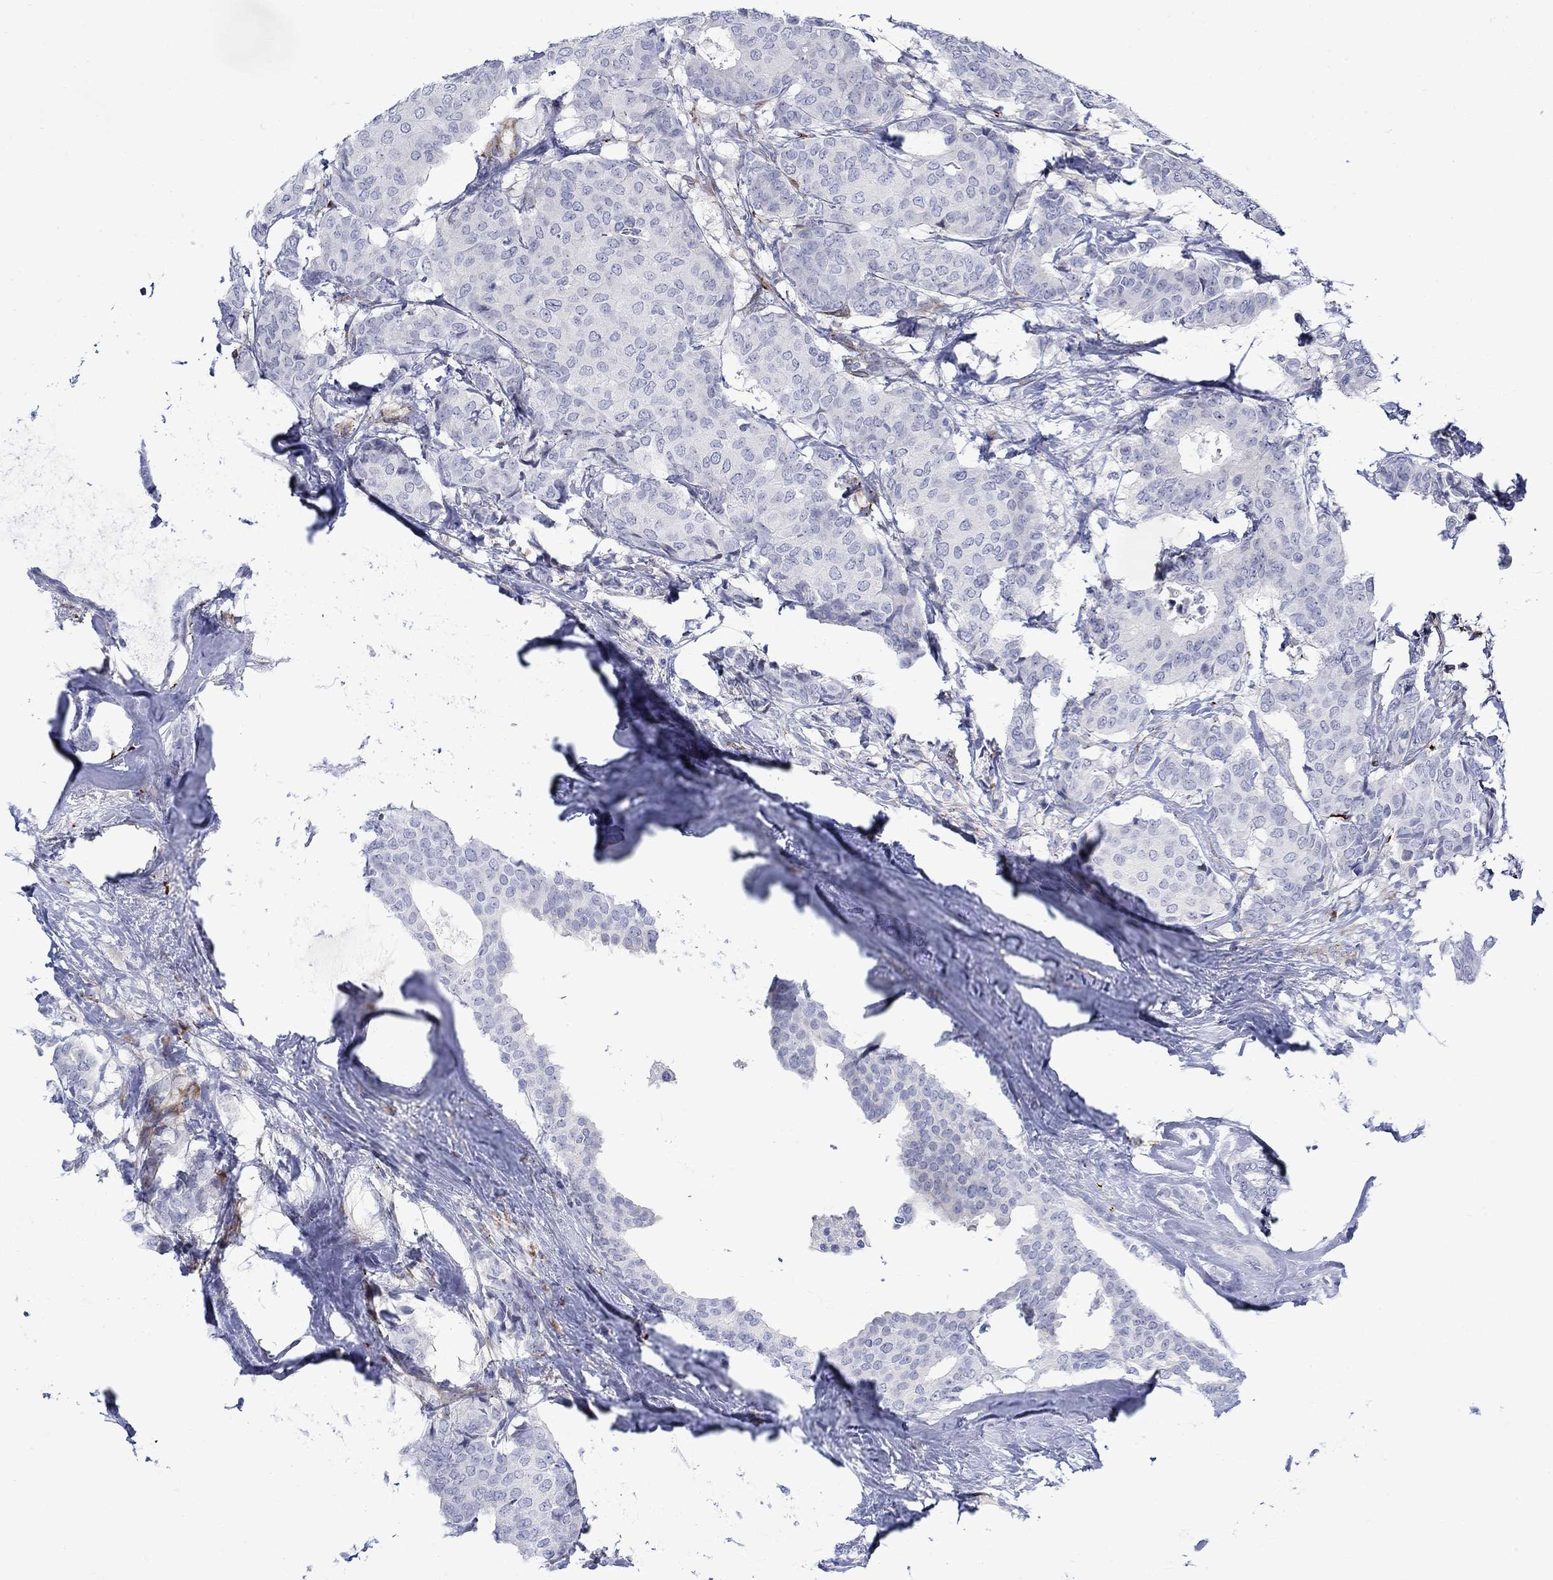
{"staining": {"intensity": "negative", "quantity": "none", "location": "none"}, "tissue": "breast cancer", "cell_type": "Tumor cells", "image_type": "cancer", "snomed": [{"axis": "morphology", "description": "Duct carcinoma"}, {"axis": "topography", "description": "Breast"}], "caption": "This is an IHC photomicrograph of human breast cancer. There is no positivity in tumor cells.", "gene": "KSR2", "patient": {"sex": "female", "age": 75}}